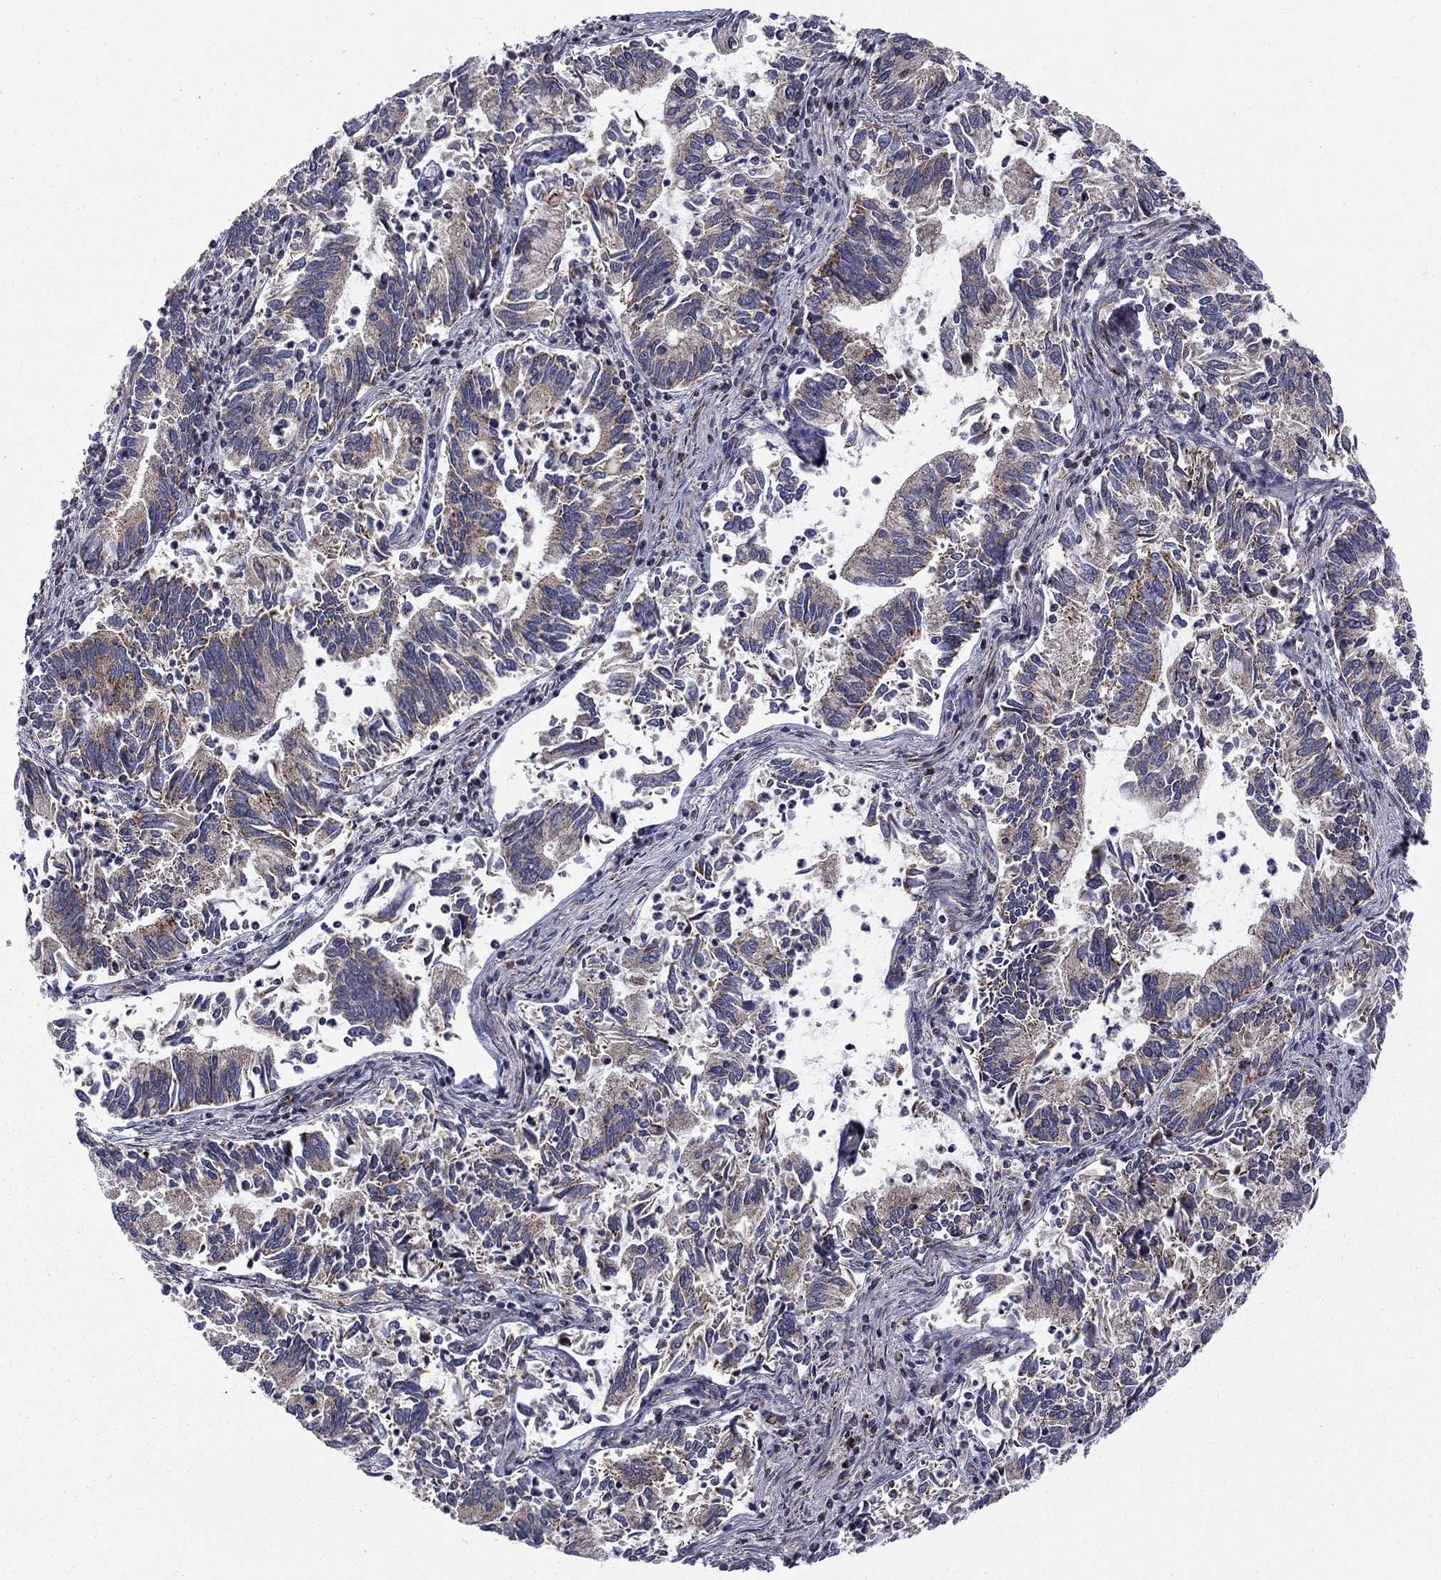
{"staining": {"intensity": "weak", "quantity": "<25%", "location": "cytoplasmic/membranous"}, "tissue": "cervical cancer", "cell_type": "Tumor cells", "image_type": "cancer", "snomed": [{"axis": "morphology", "description": "Adenocarcinoma, NOS"}, {"axis": "topography", "description": "Cervix"}], "caption": "Immunohistochemistry of adenocarcinoma (cervical) reveals no positivity in tumor cells. (DAB IHC visualized using brightfield microscopy, high magnification).", "gene": "ALDH1B1", "patient": {"sex": "female", "age": 42}}